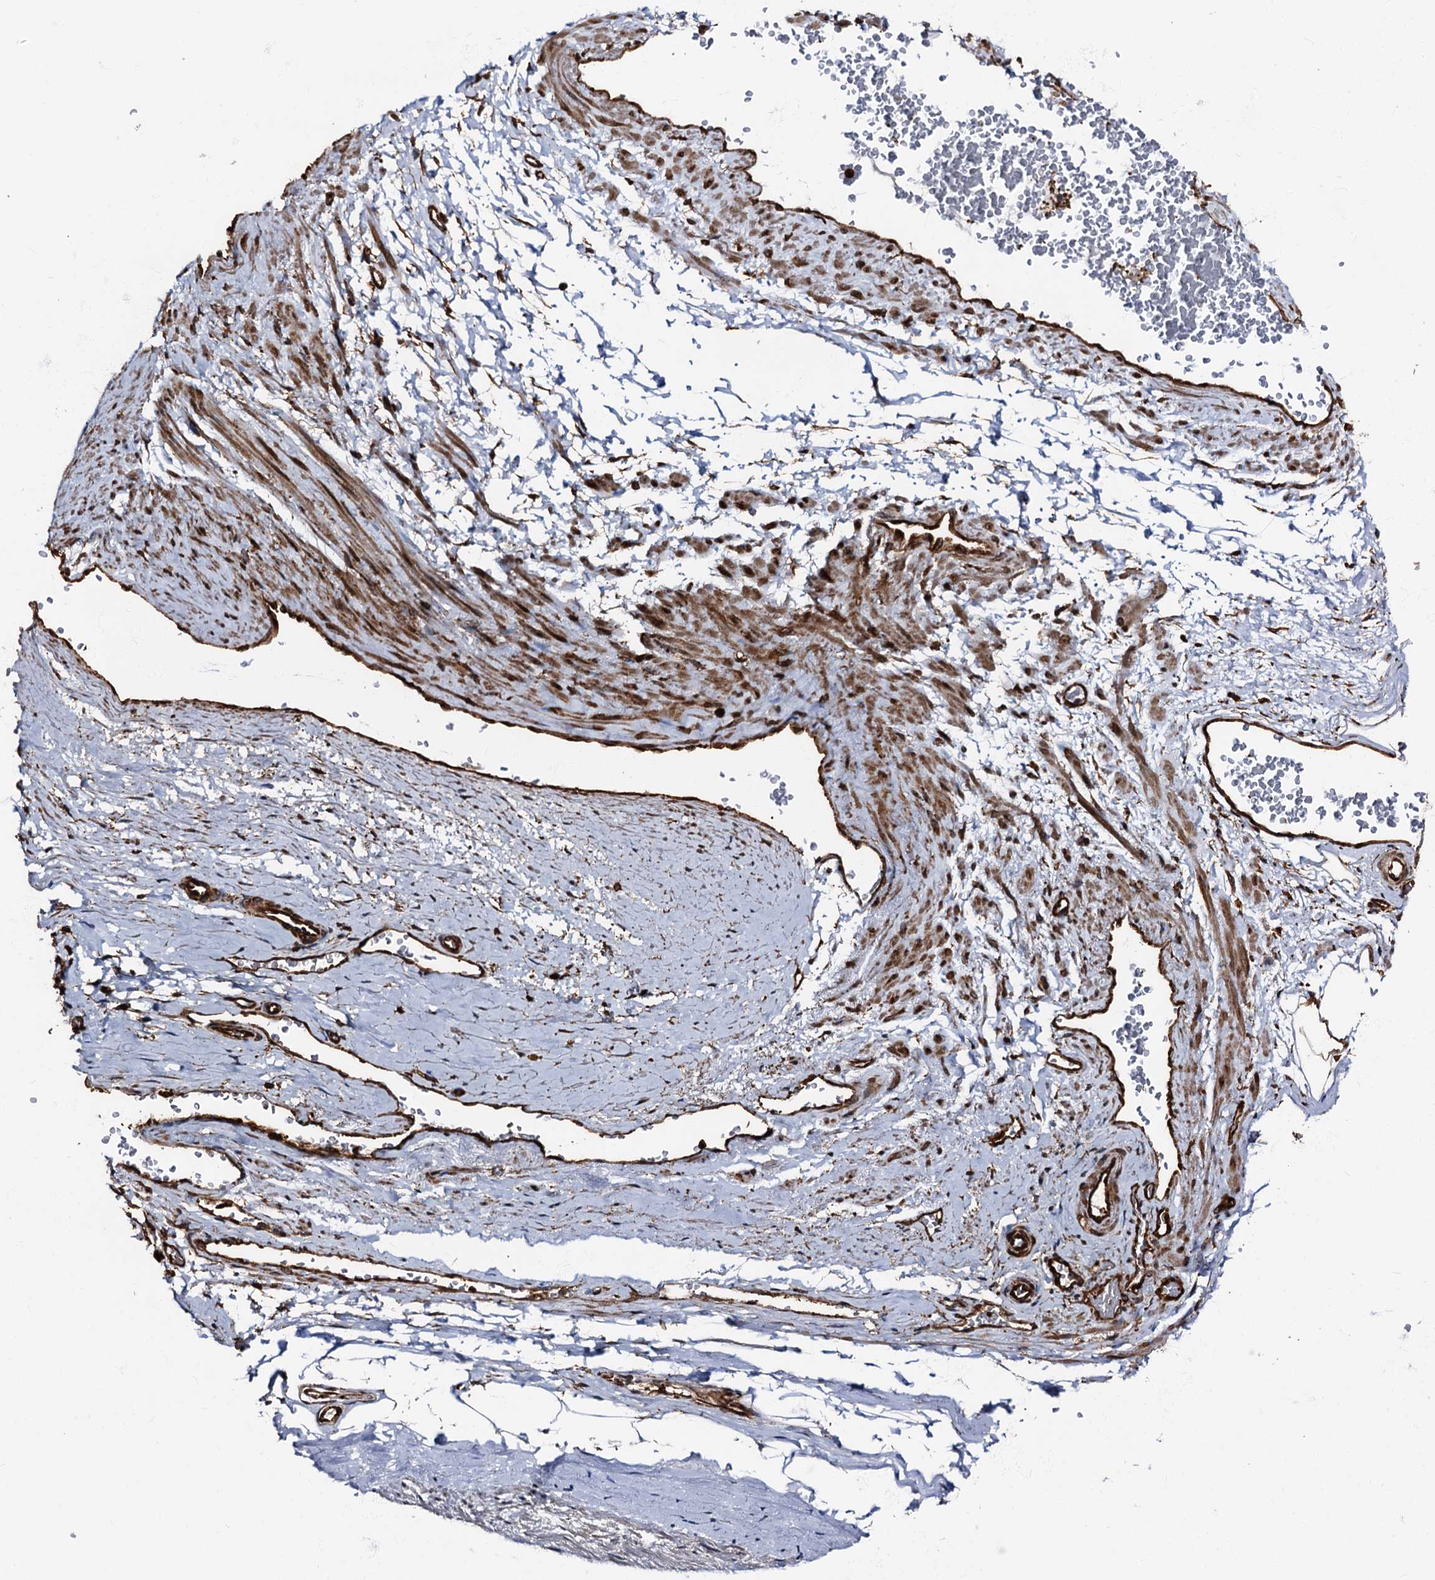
{"staining": {"intensity": "moderate", "quantity": ">75%", "location": "cytoplasmic/membranous"}, "tissue": "adipose tissue", "cell_type": "Adipocytes", "image_type": "normal", "snomed": [{"axis": "morphology", "description": "Normal tissue, NOS"}, {"axis": "morphology", "description": "Adenocarcinoma, Low grade"}, {"axis": "topography", "description": "Prostate"}, {"axis": "topography", "description": "Peripheral nerve tissue"}], "caption": "IHC of benign human adipose tissue shows medium levels of moderate cytoplasmic/membranous expression in approximately >75% of adipocytes.", "gene": "ATP2C1", "patient": {"sex": "male", "age": 63}}